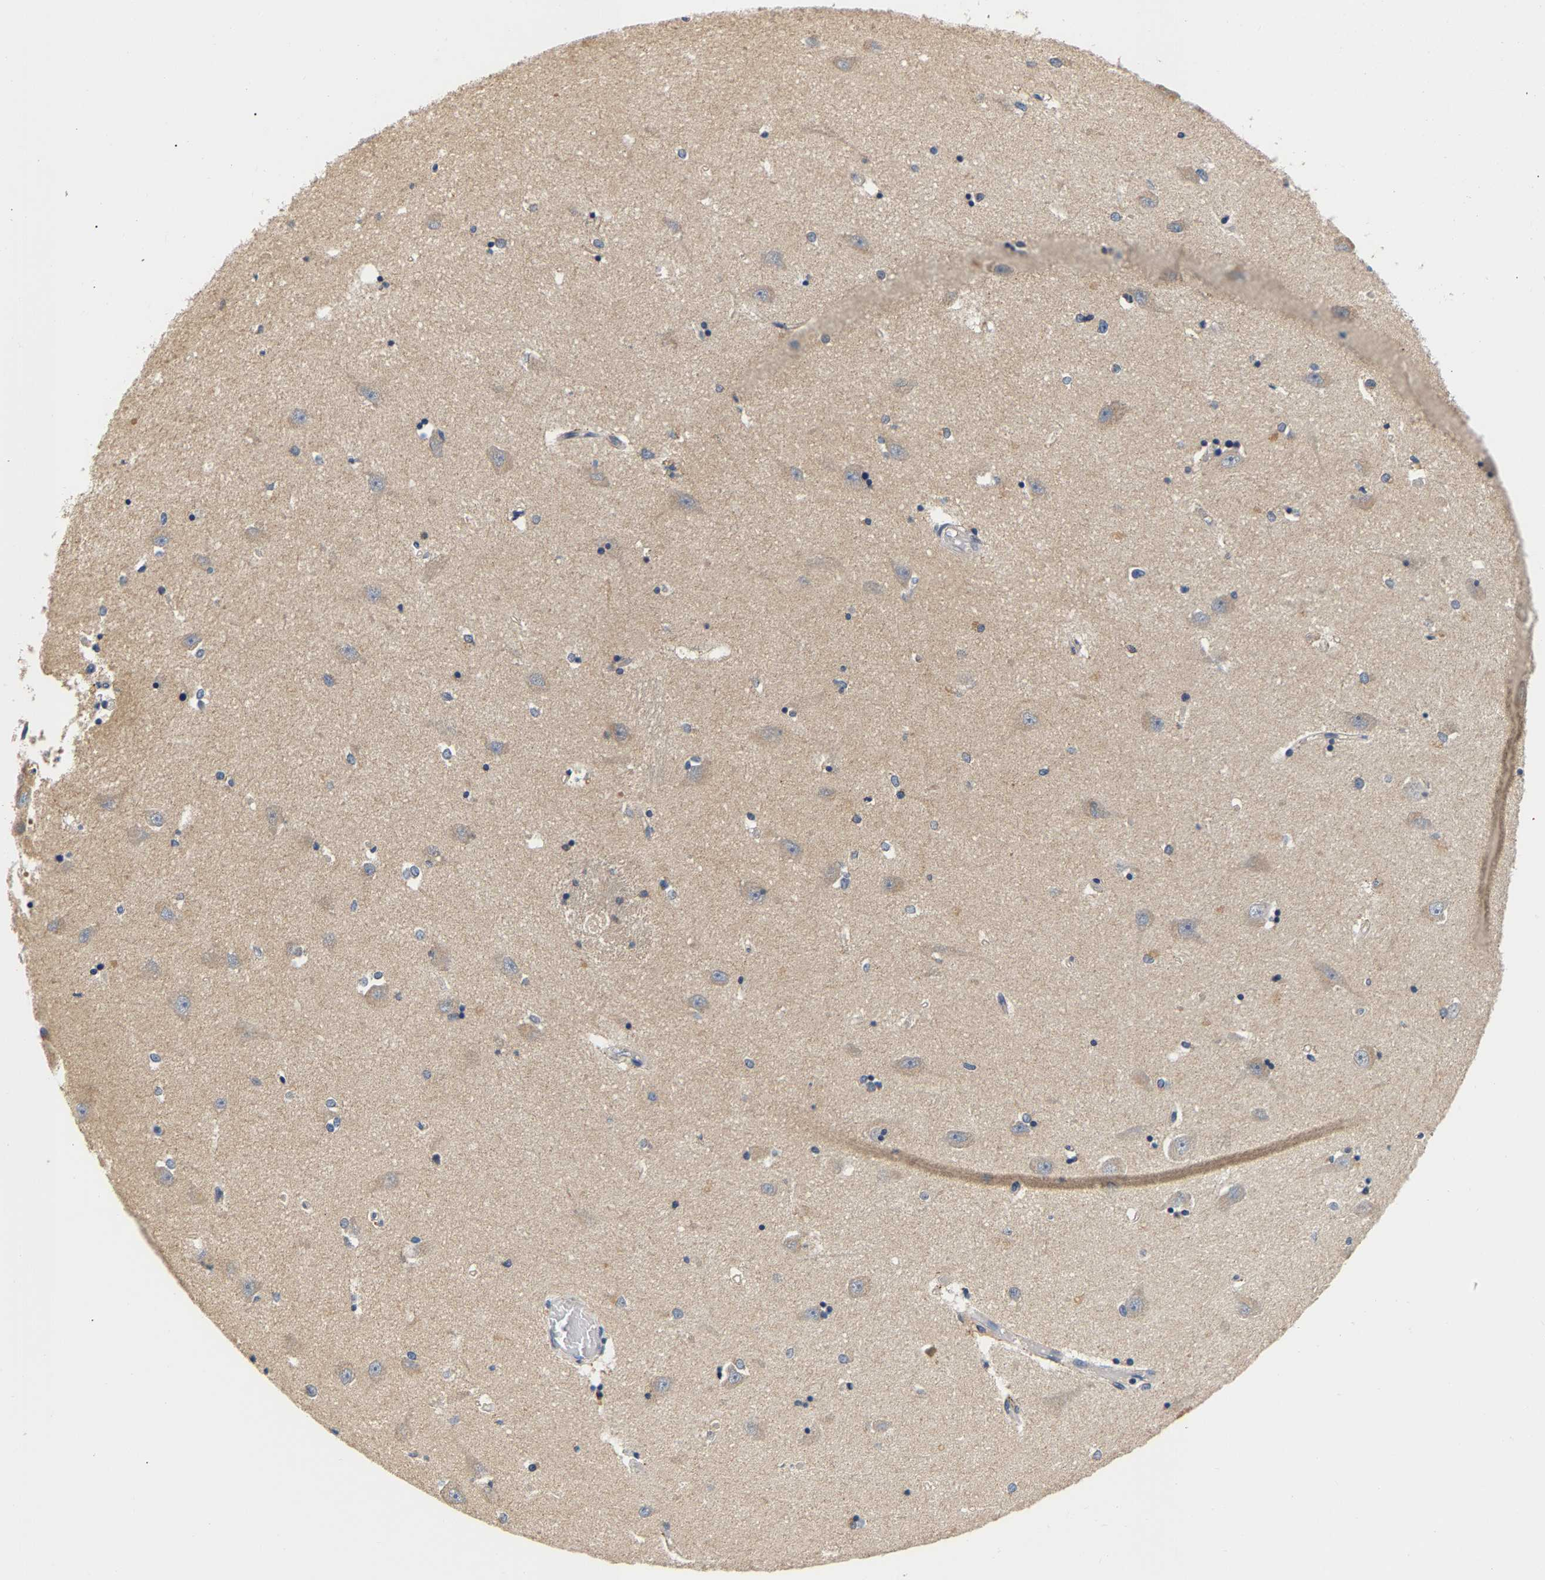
{"staining": {"intensity": "weak", "quantity": "<25%", "location": "cytoplasmic/membranous"}, "tissue": "hippocampus", "cell_type": "Glial cells", "image_type": "normal", "snomed": [{"axis": "morphology", "description": "Normal tissue, NOS"}, {"axis": "topography", "description": "Hippocampus"}], "caption": "High power microscopy histopathology image of an immunohistochemistry micrograph of benign hippocampus, revealing no significant staining in glial cells. (DAB (3,3'-diaminobenzidine) immunohistochemistry visualized using brightfield microscopy, high magnification).", "gene": "PPID", "patient": {"sex": "male", "age": 45}}